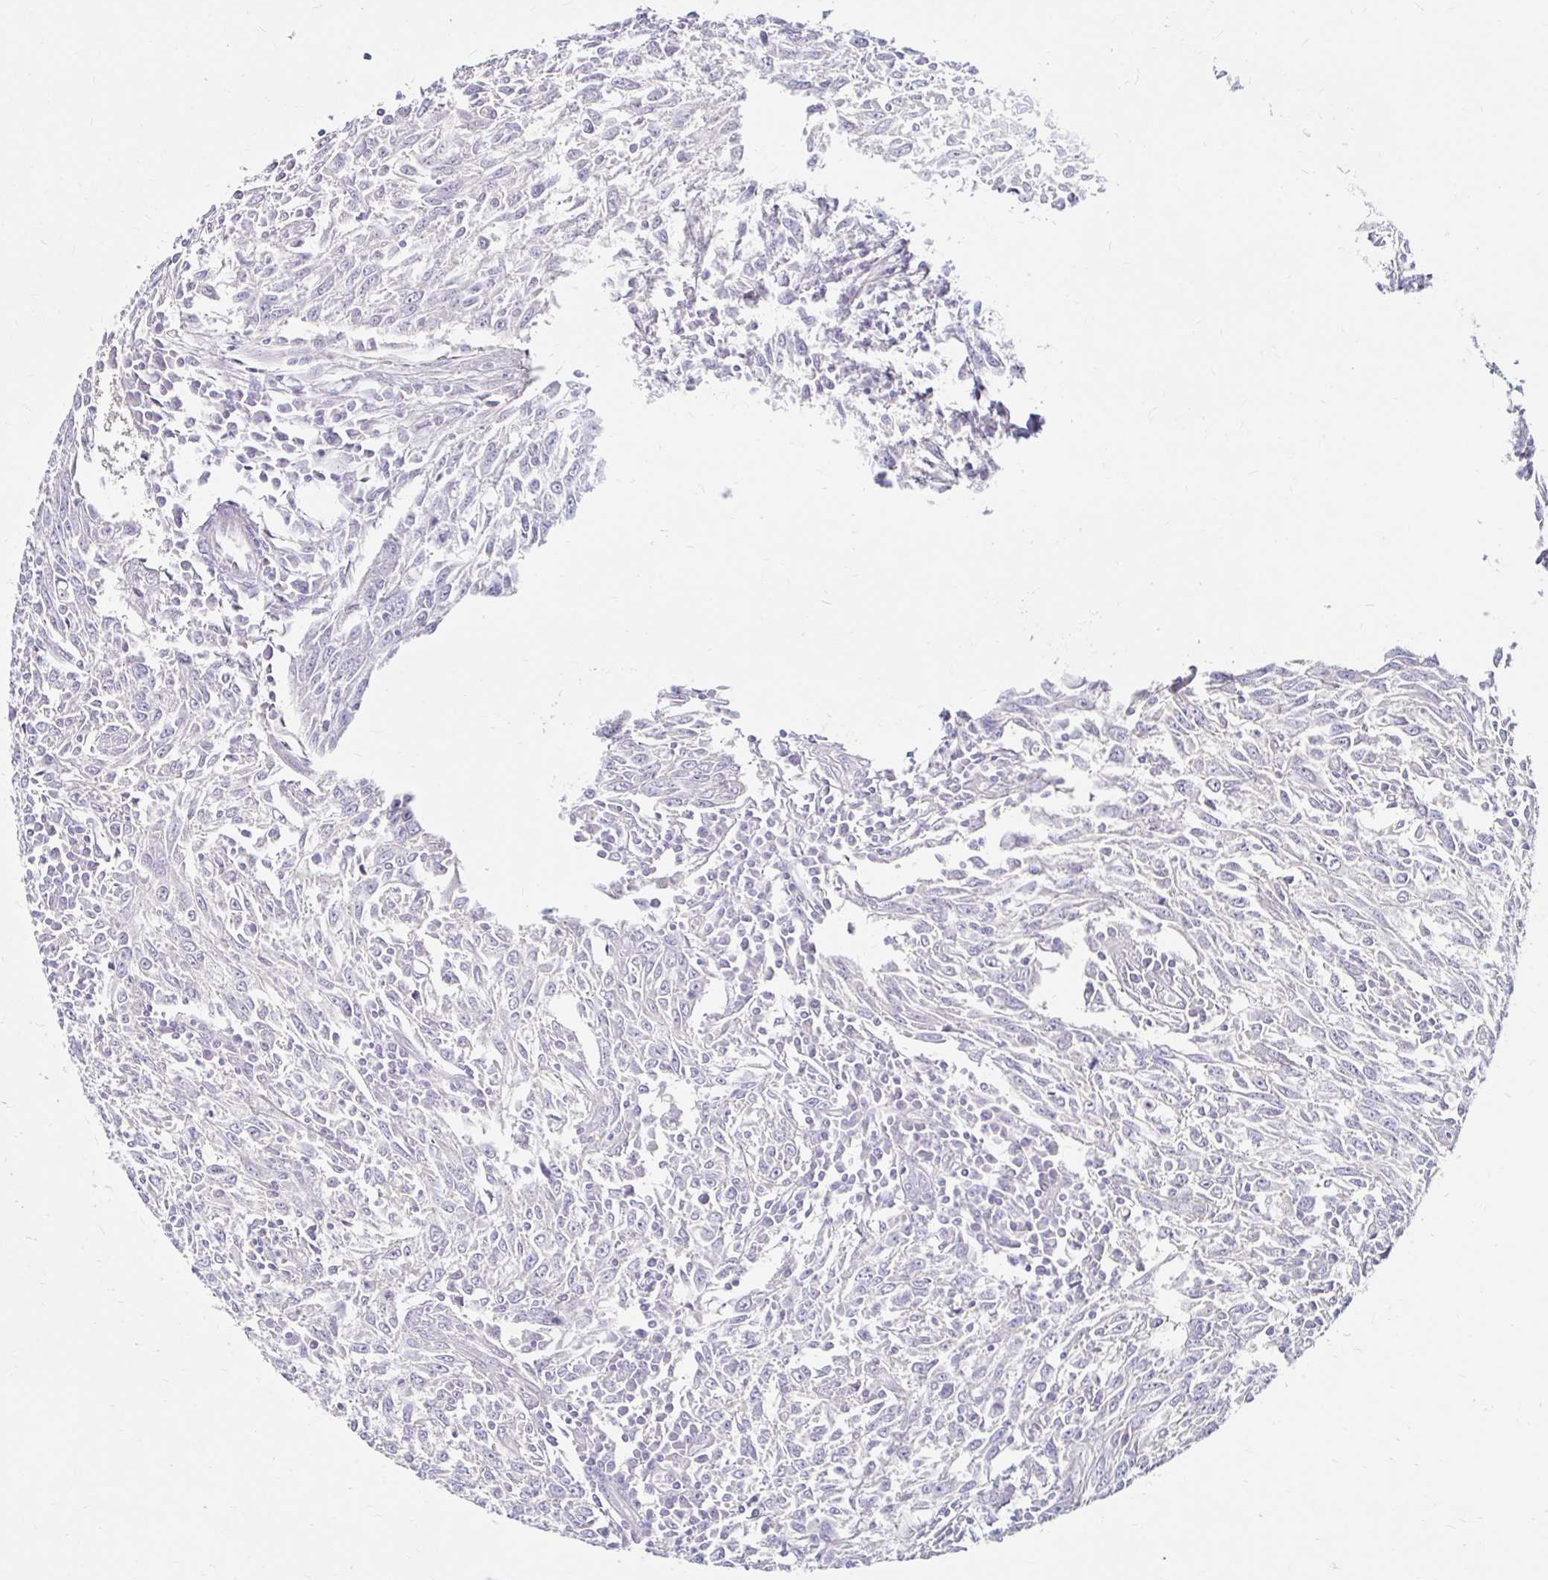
{"staining": {"intensity": "negative", "quantity": "none", "location": "none"}, "tissue": "breast cancer", "cell_type": "Tumor cells", "image_type": "cancer", "snomed": [{"axis": "morphology", "description": "Duct carcinoma"}, {"axis": "topography", "description": "Breast"}], "caption": "IHC histopathology image of neoplastic tissue: breast cancer (invasive ductal carcinoma) stained with DAB (3,3'-diaminobenzidine) shows no significant protein expression in tumor cells.", "gene": "GUCY1A1", "patient": {"sex": "female", "age": 50}}